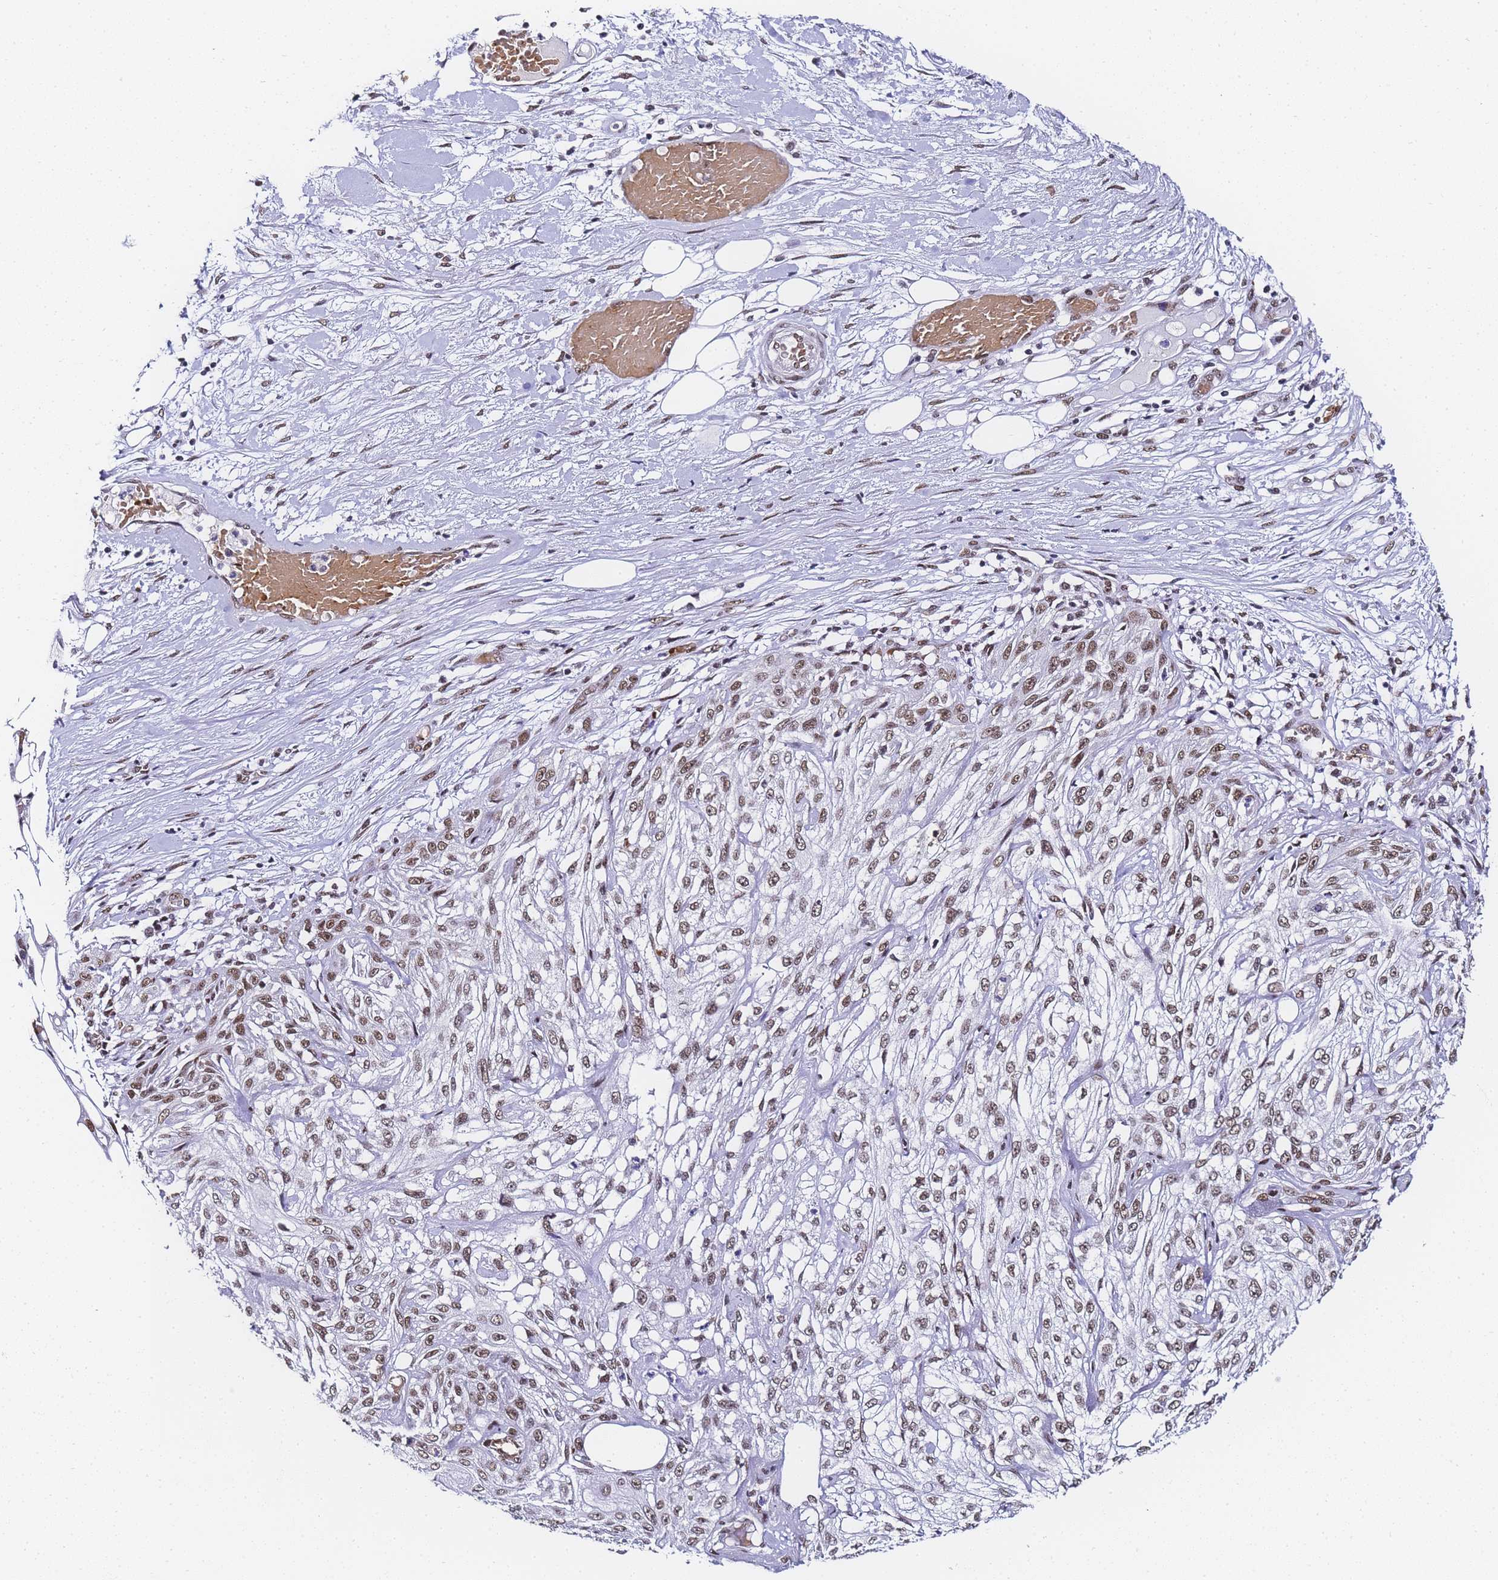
{"staining": {"intensity": "moderate", "quantity": ">75%", "location": "nuclear"}, "tissue": "skin cancer", "cell_type": "Tumor cells", "image_type": "cancer", "snomed": [{"axis": "morphology", "description": "Squamous cell carcinoma, NOS"}, {"axis": "morphology", "description": "Squamous cell carcinoma, metastatic, NOS"}, {"axis": "topography", "description": "Skin"}, {"axis": "topography", "description": "Lymph node"}], "caption": "DAB (3,3'-diaminobenzidine) immunohistochemical staining of human skin cancer (metastatic squamous cell carcinoma) displays moderate nuclear protein staining in about >75% of tumor cells.", "gene": "POLR1A", "patient": {"sex": "male", "age": 75}}